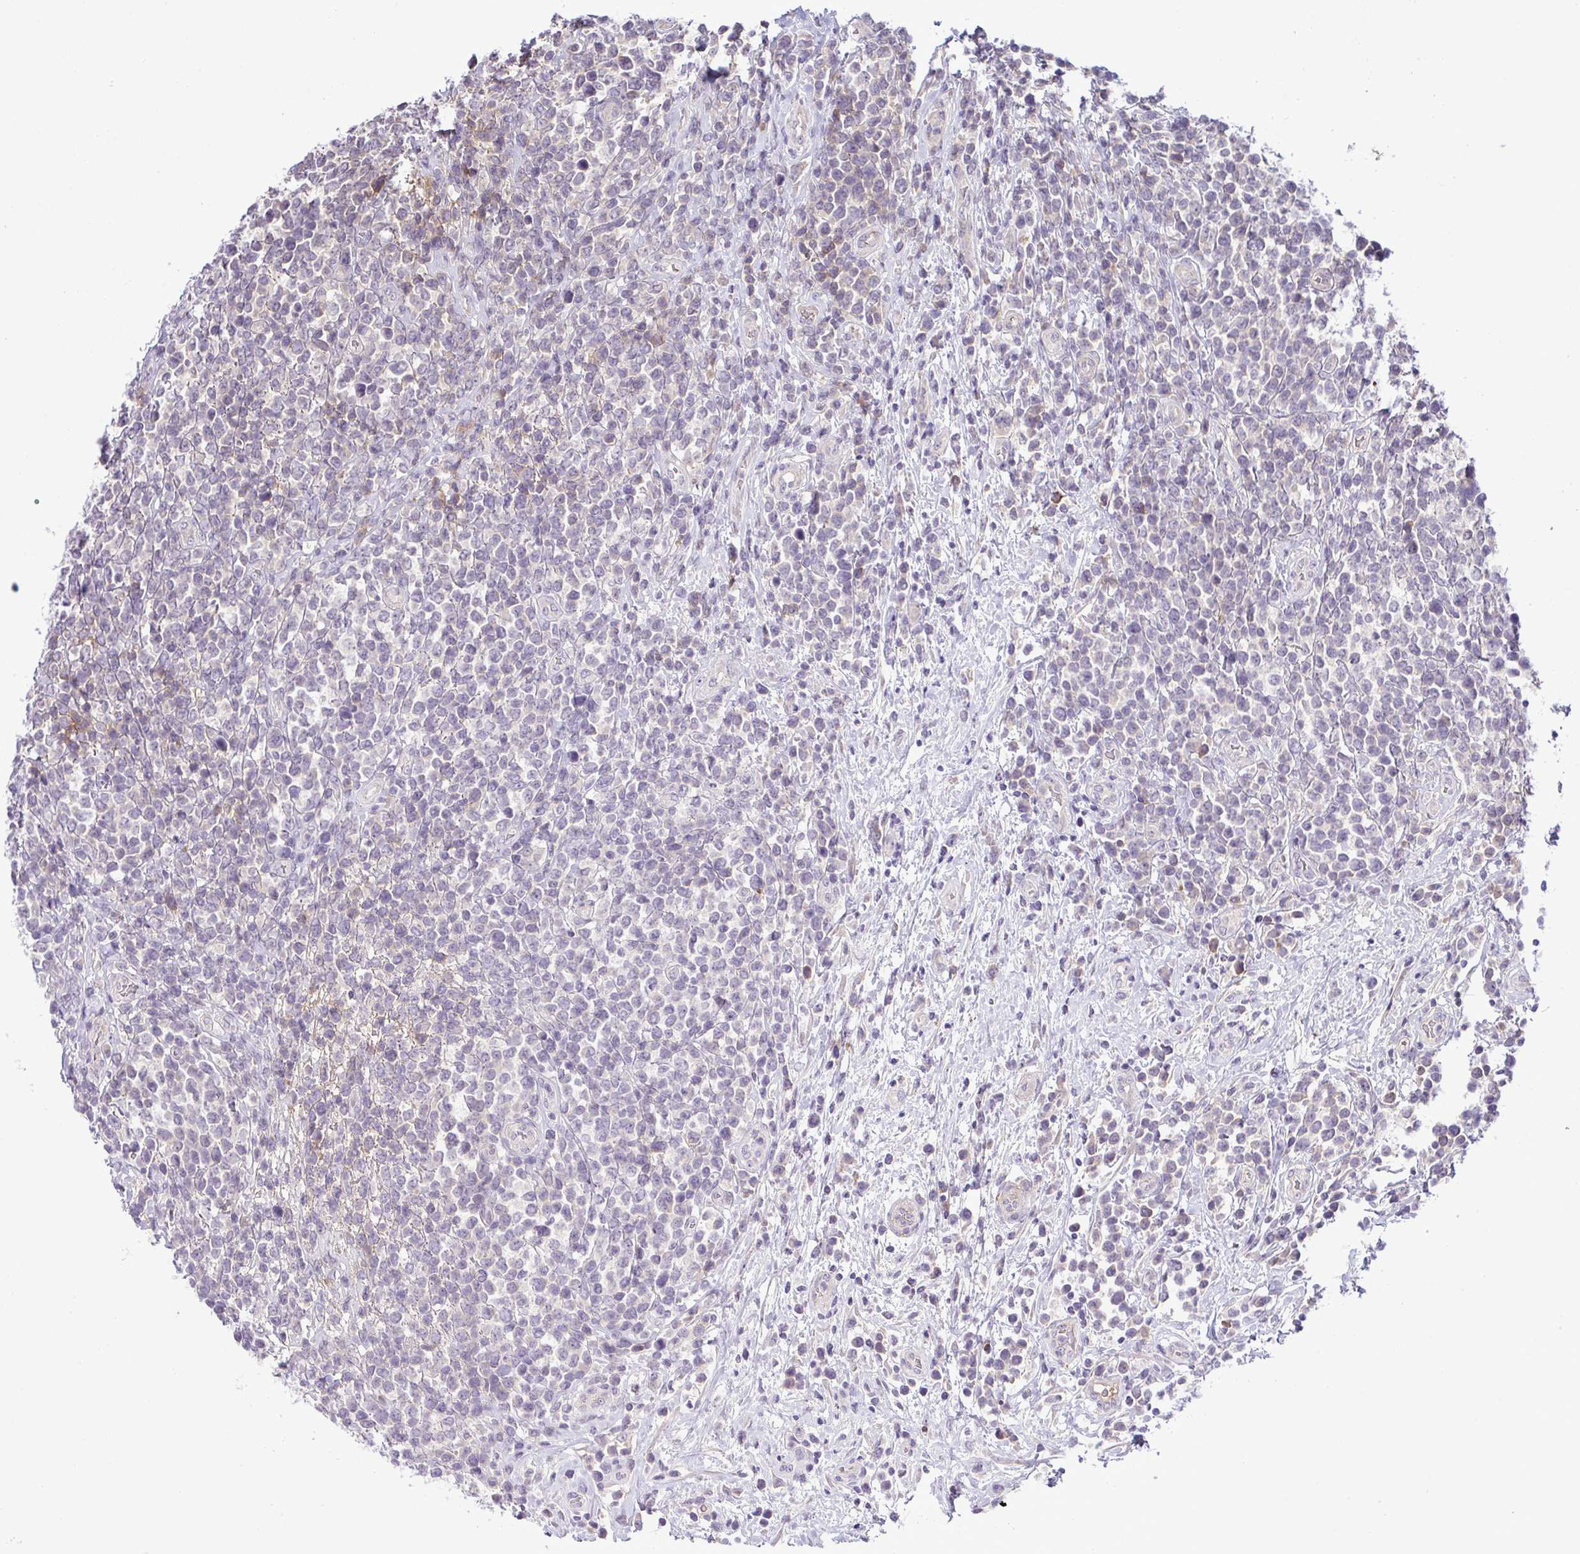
{"staining": {"intensity": "negative", "quantity": "none", "location": "none"}, "tissue": "lymphoma", "cell_type": "Tumor cells", "image_type": "cancer", "snomed": [{"axis": "morphology", "description": "Malignant lymphoma, non-Hodgkin's type, High grade"}, {"axis": "topography", "description": "Soft tissue"}], "caption": "Image shows no protein staining in tumor cells of lymphoma tissue.", "gene": "SYNPO2L", "patient": {"sex": "female", "age": 56}}